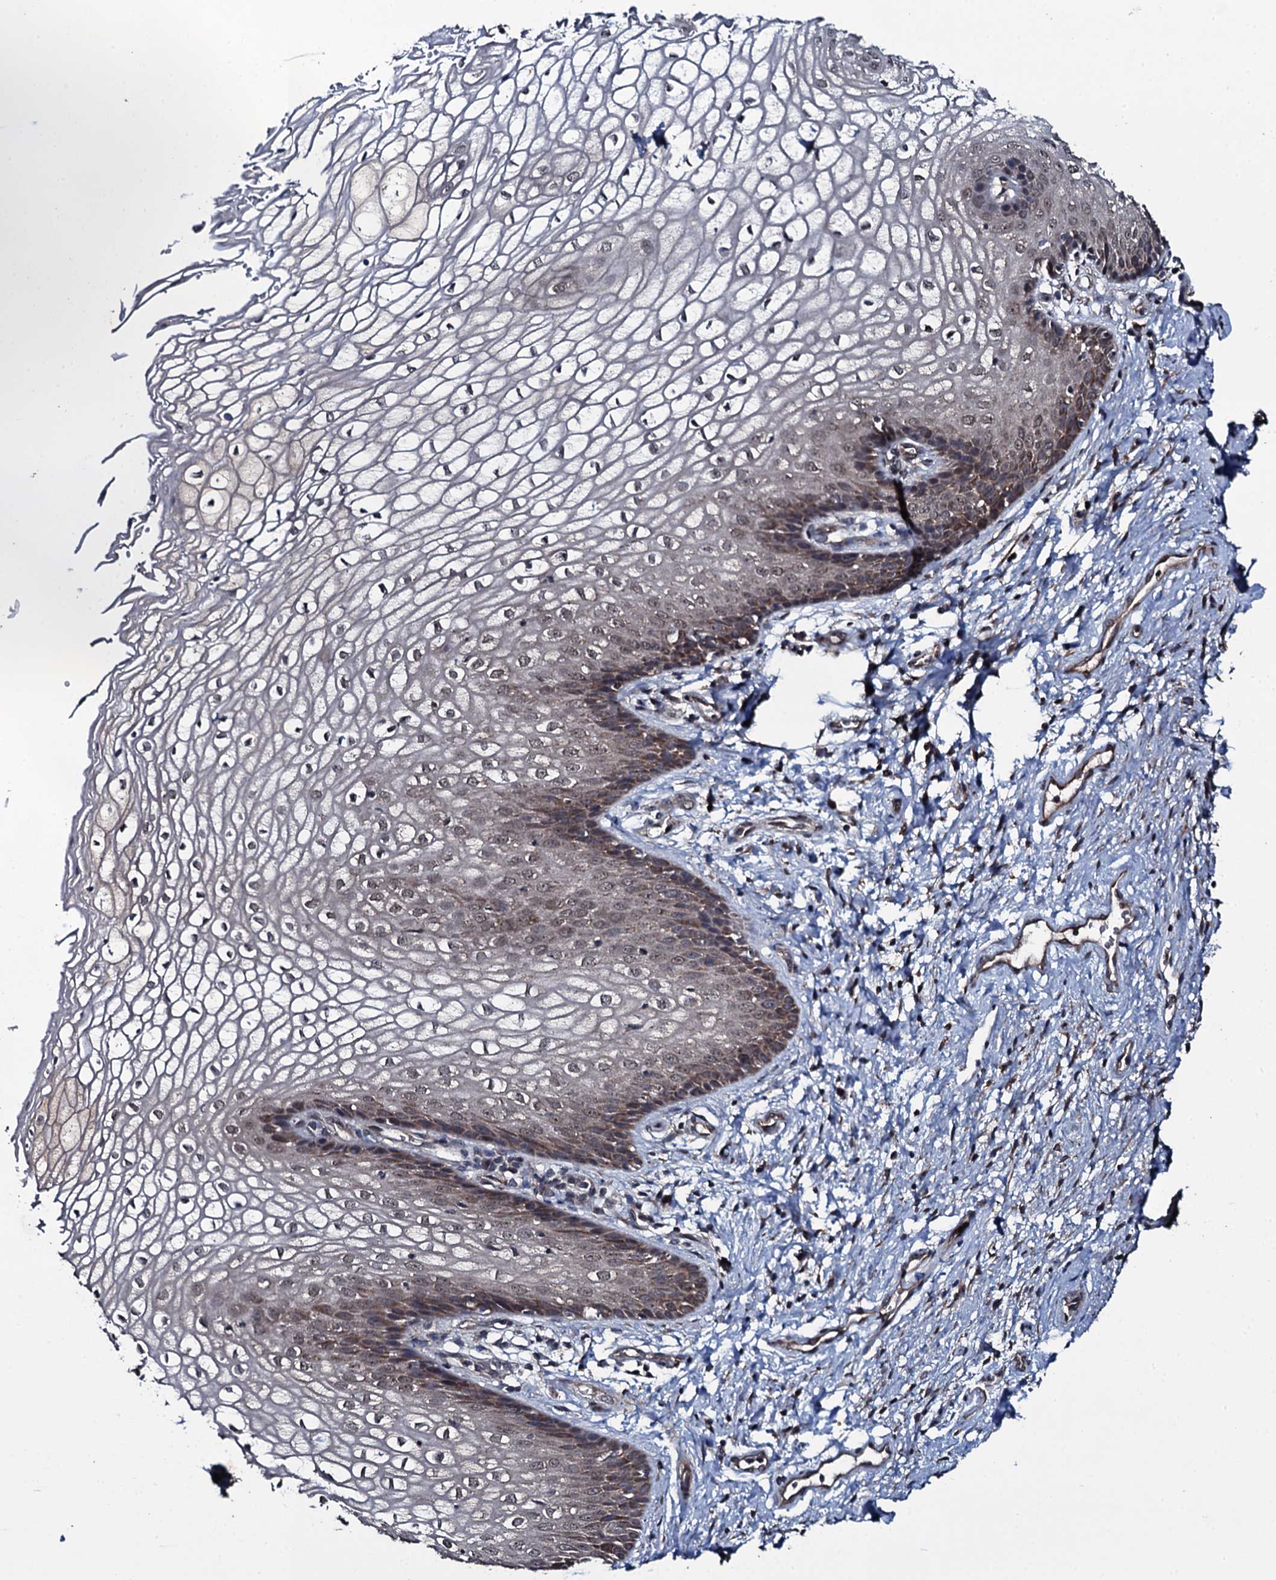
{"staining": {"intensity": "weak", "quantity": "25%-75%", "location": "cytoplasmic/membranous,nuclear"}, "tissue": "vagina", "cell_type": "Squamous epithelial cells", "image_type": "normal", "snomed": [{"axis": "morphology", "description": "Normal tissue, NOS"}, {"axis": "topography", "description": "Vagina"}], "caption": "This photomicrograph reveals immunohistochemistry (IHC) staining of normal vagina, with low weak cytoplasmic/membranous,nuclear staining in about 25%-75% of squamous epithelial cells.", "gene": "MRPS31", "patient": {"sex": "female", "age": 34}}